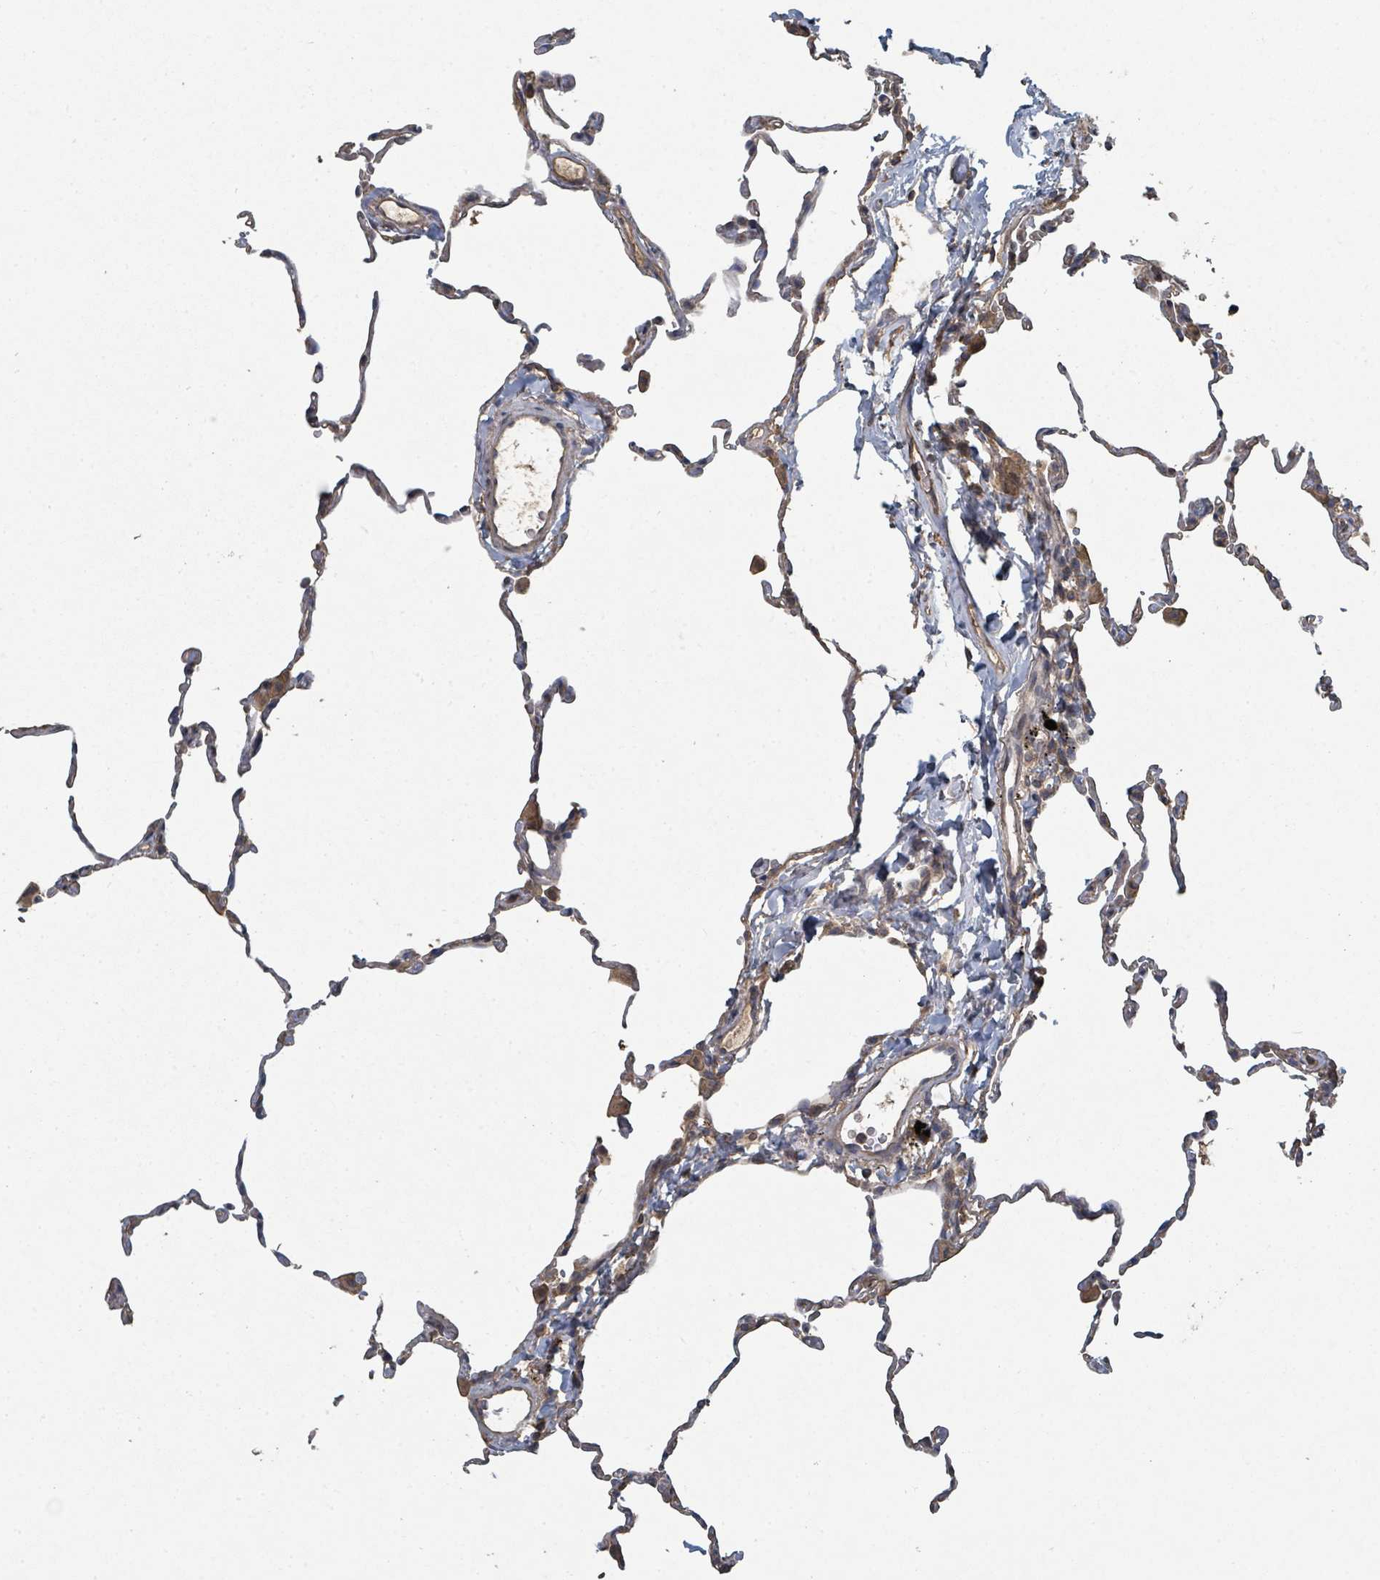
{"staining": {"intensity": "weak", "quantity": "<25%", "location": "cytoplasmic/membranous"}, "tissue": "lung", "cell_type": "Alveolar cells", "image_type": "normal", "snomed": [{"axis": "morphology", "description": "Normal tissue, NOS"}, {"axis": "topography", "description": "Lung"}], "caption": "There is no significant positivity in alveolar cells of lung. (DAB (3,3'-diaminobenzidine) immunohistochemistry (IHC) with hematoxylin counter stain).", "gene": "WDFY1", "patient": {"sex": "female", "age": 57}}